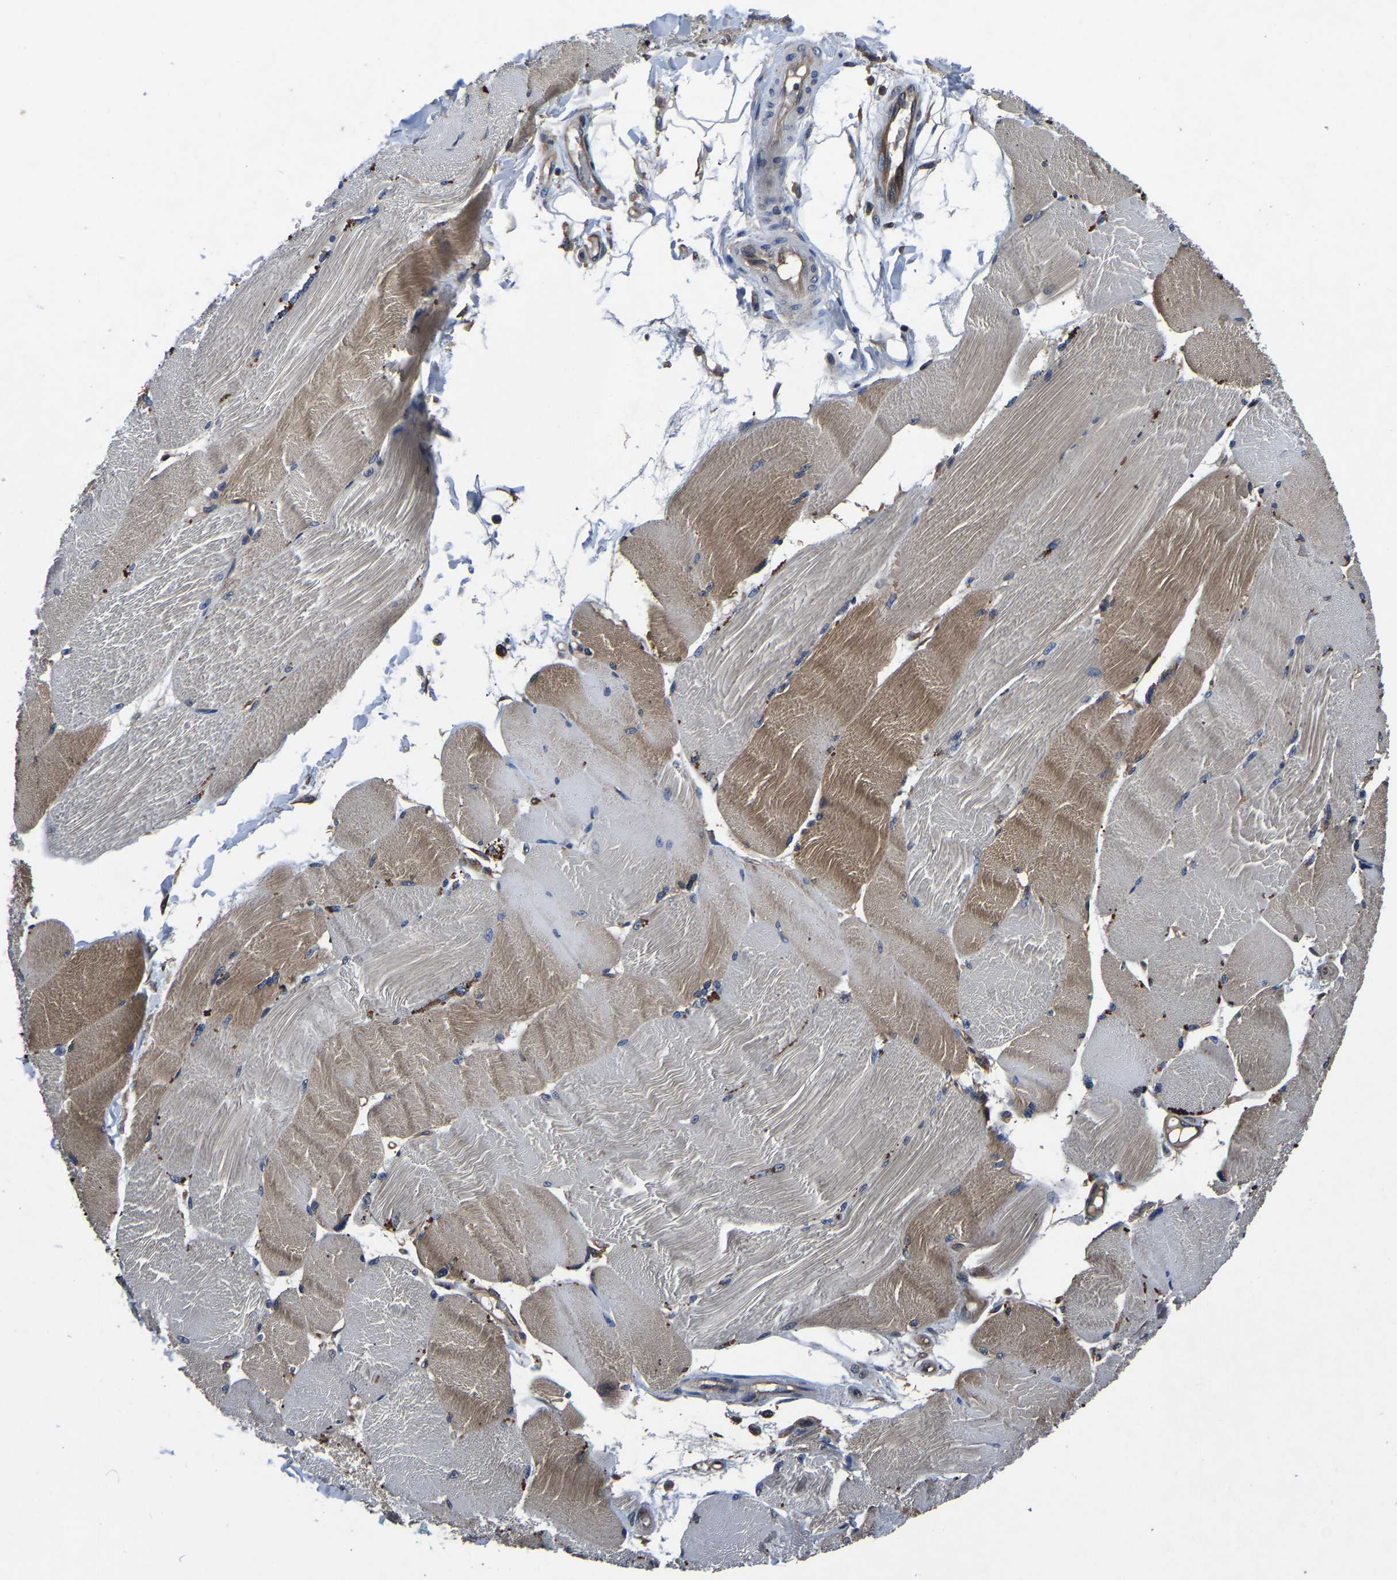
{"staining": {"intensity": "moderate", "quantity": "25%-75%", "location": "cytoplasmic/membranous"}, "tissue": "skeletal muscle", "cell_type": "Myocytes", "image_type": "normal", "snomed": [{"axis": "morphology", "description": "Normal tissue, NOS"}, {"axis": "topography", "description": "Skin"}, {"axis": "topography", "description": "Skeletal muscle"}], "caption": "The micrograph exhibits a brown stain indicating the presence of a protein in the cytoplasmic/membranous of myocytes in skeletal muscle.", "gene": "FGD5", "patient": {"sex": "male", "age": 83}}